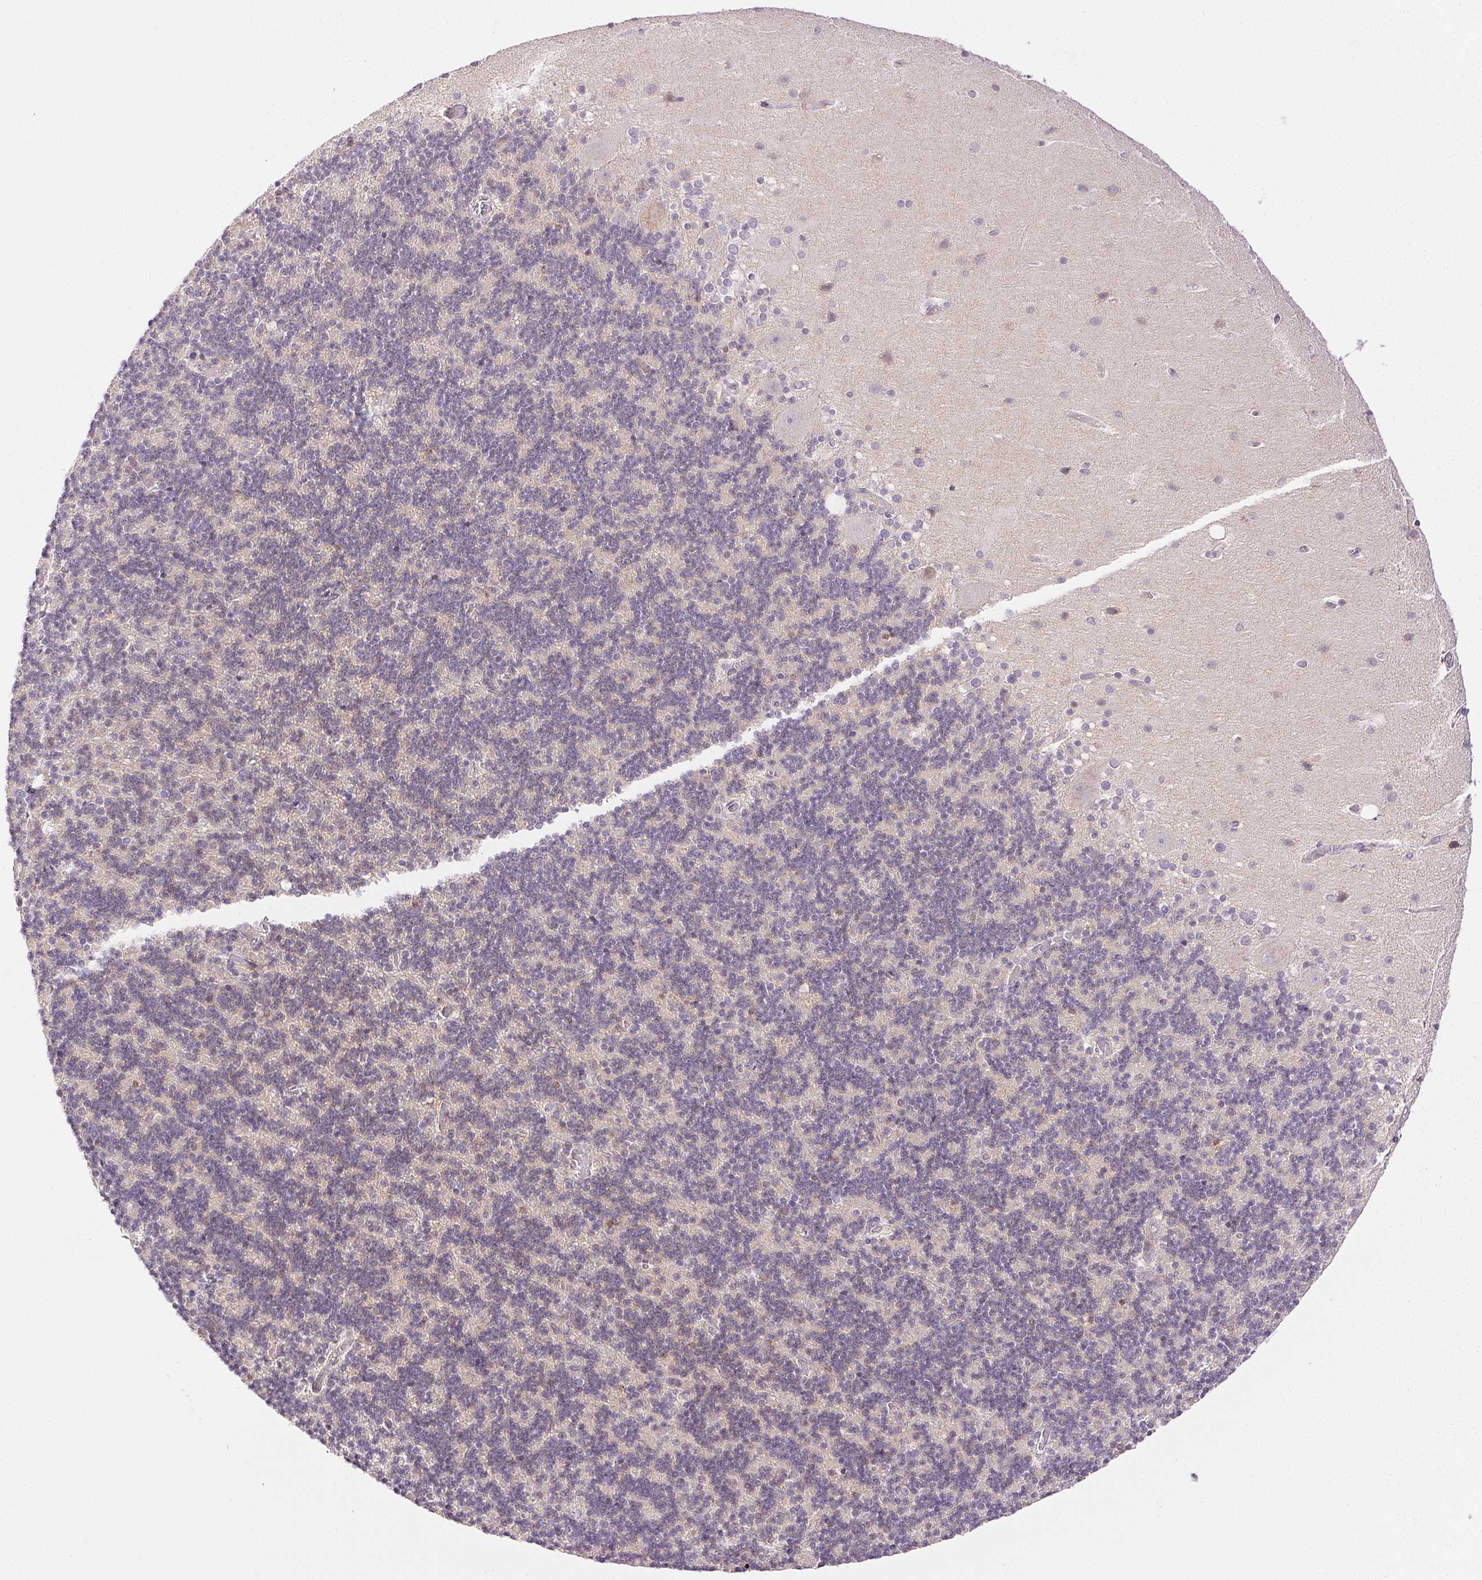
{"staining": {"intensity": "negative", "quantity": "none", "location": "none"}, "tissue": "cerebellum", "cell_type": "Cells in granular layer", "image_type": "normal", "snomed": [{"axis": "morphology", "description": "Normal tissue, NOS"}, {"axis": "topography", "description": "Cerebellum"}], "caption": "Cells in granular layer are negative for brown protein staining in benign cerebellum. (Brightfield microscopy of DAB (3,3'-diaminobenzidine) immunohistochemistry at high magnification).", "gene": "PLCB1", "patient": {"sex": "male", "age": 70}}